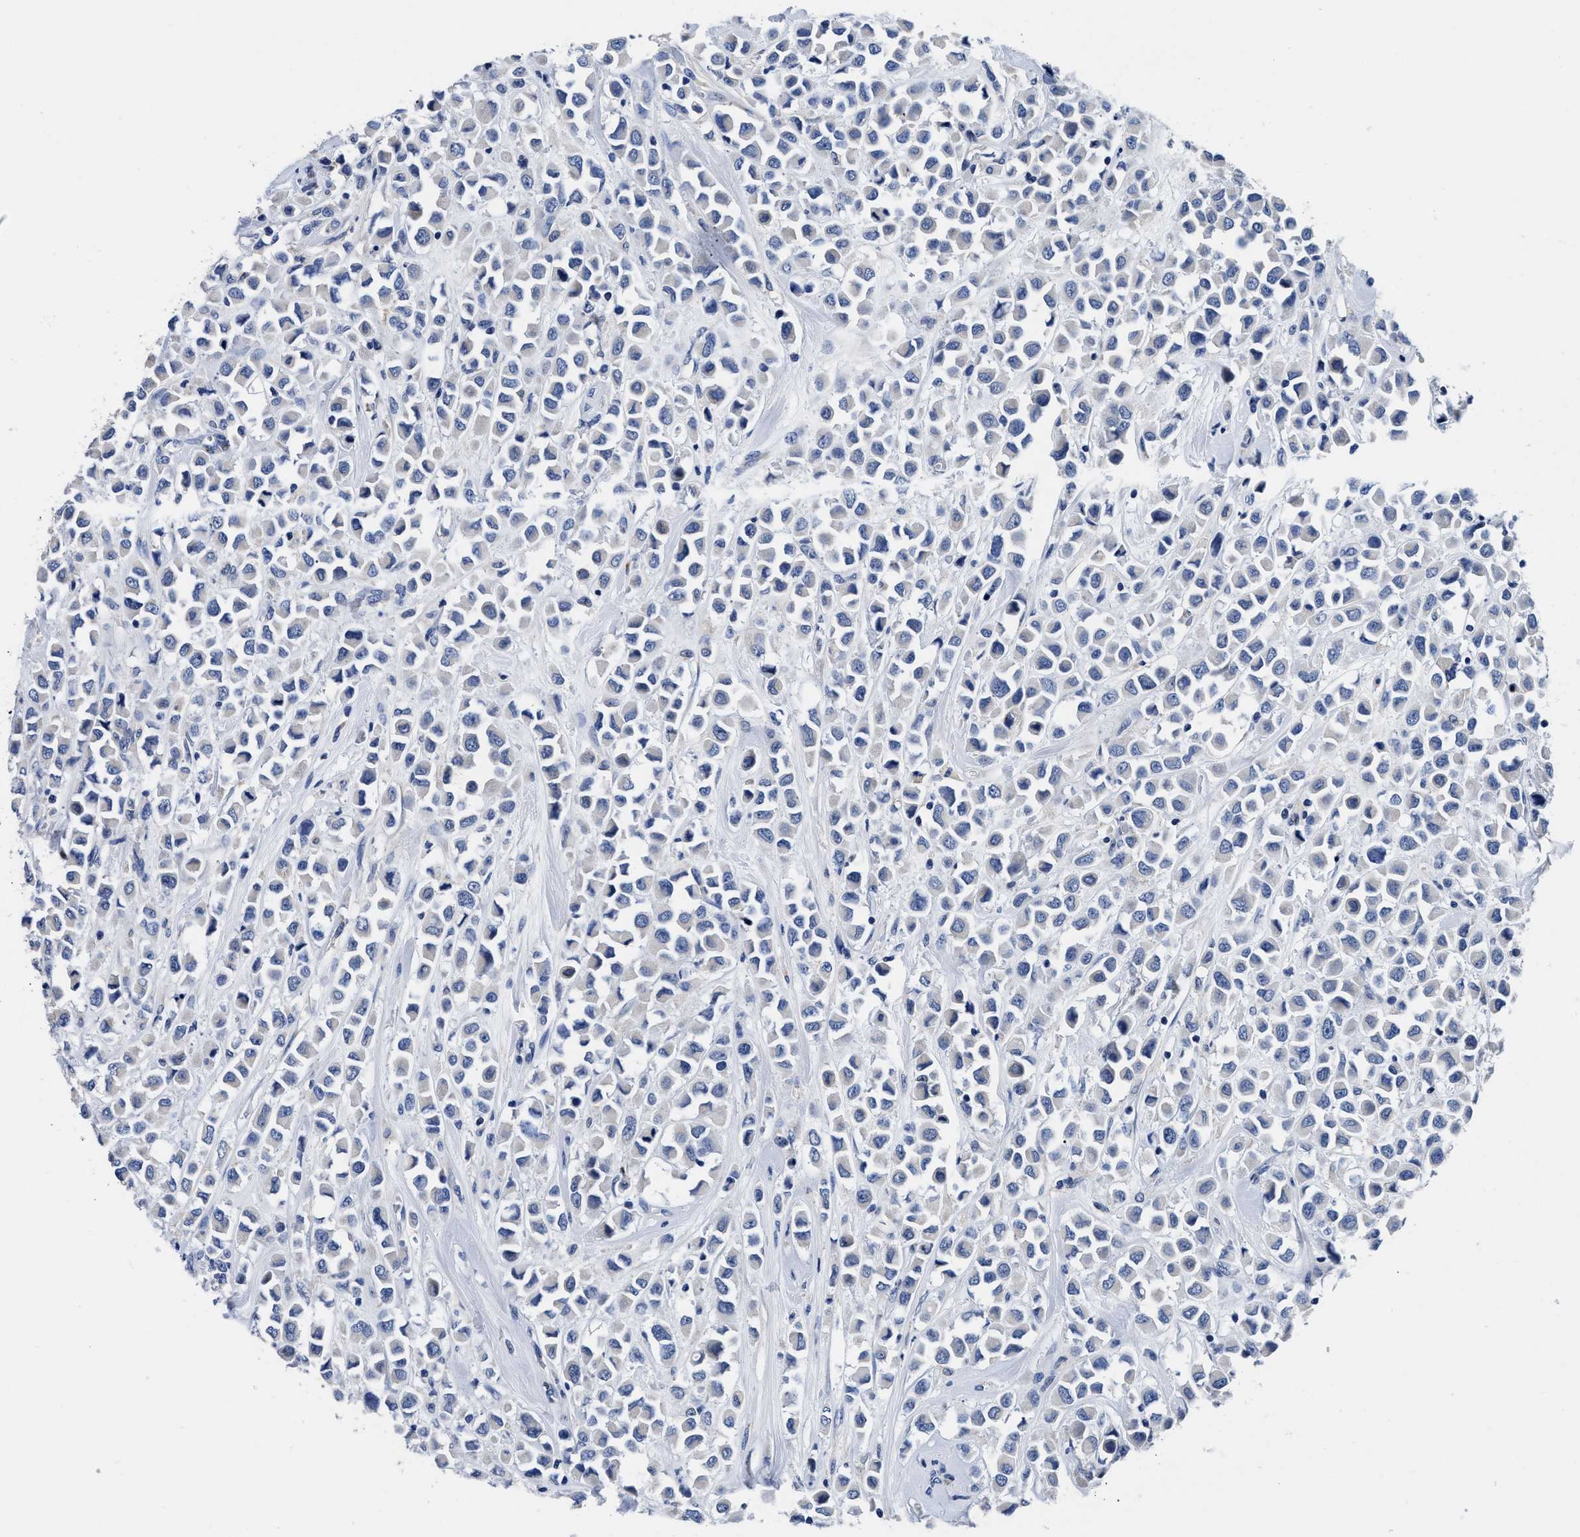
{"staining": {"intensity": "negative", "quantity": "none", "location": "none"}, "tissue": "breast cancer", "cell_type": "Tumor cells", "image_type": "cancer", "snomed": [{"axis": "morphology", "description": "Duct carcinoma"}, {"axis": "topography", "description": "Breast"}], "caption": "This is a photomicrograph of immunohistochemistry staining of infiltrating ductal carcinoma (breast), which shows no positivity in tumor cells.", "gene": "SLC35F1", "patient": {"sex": "female", "age": 61}}